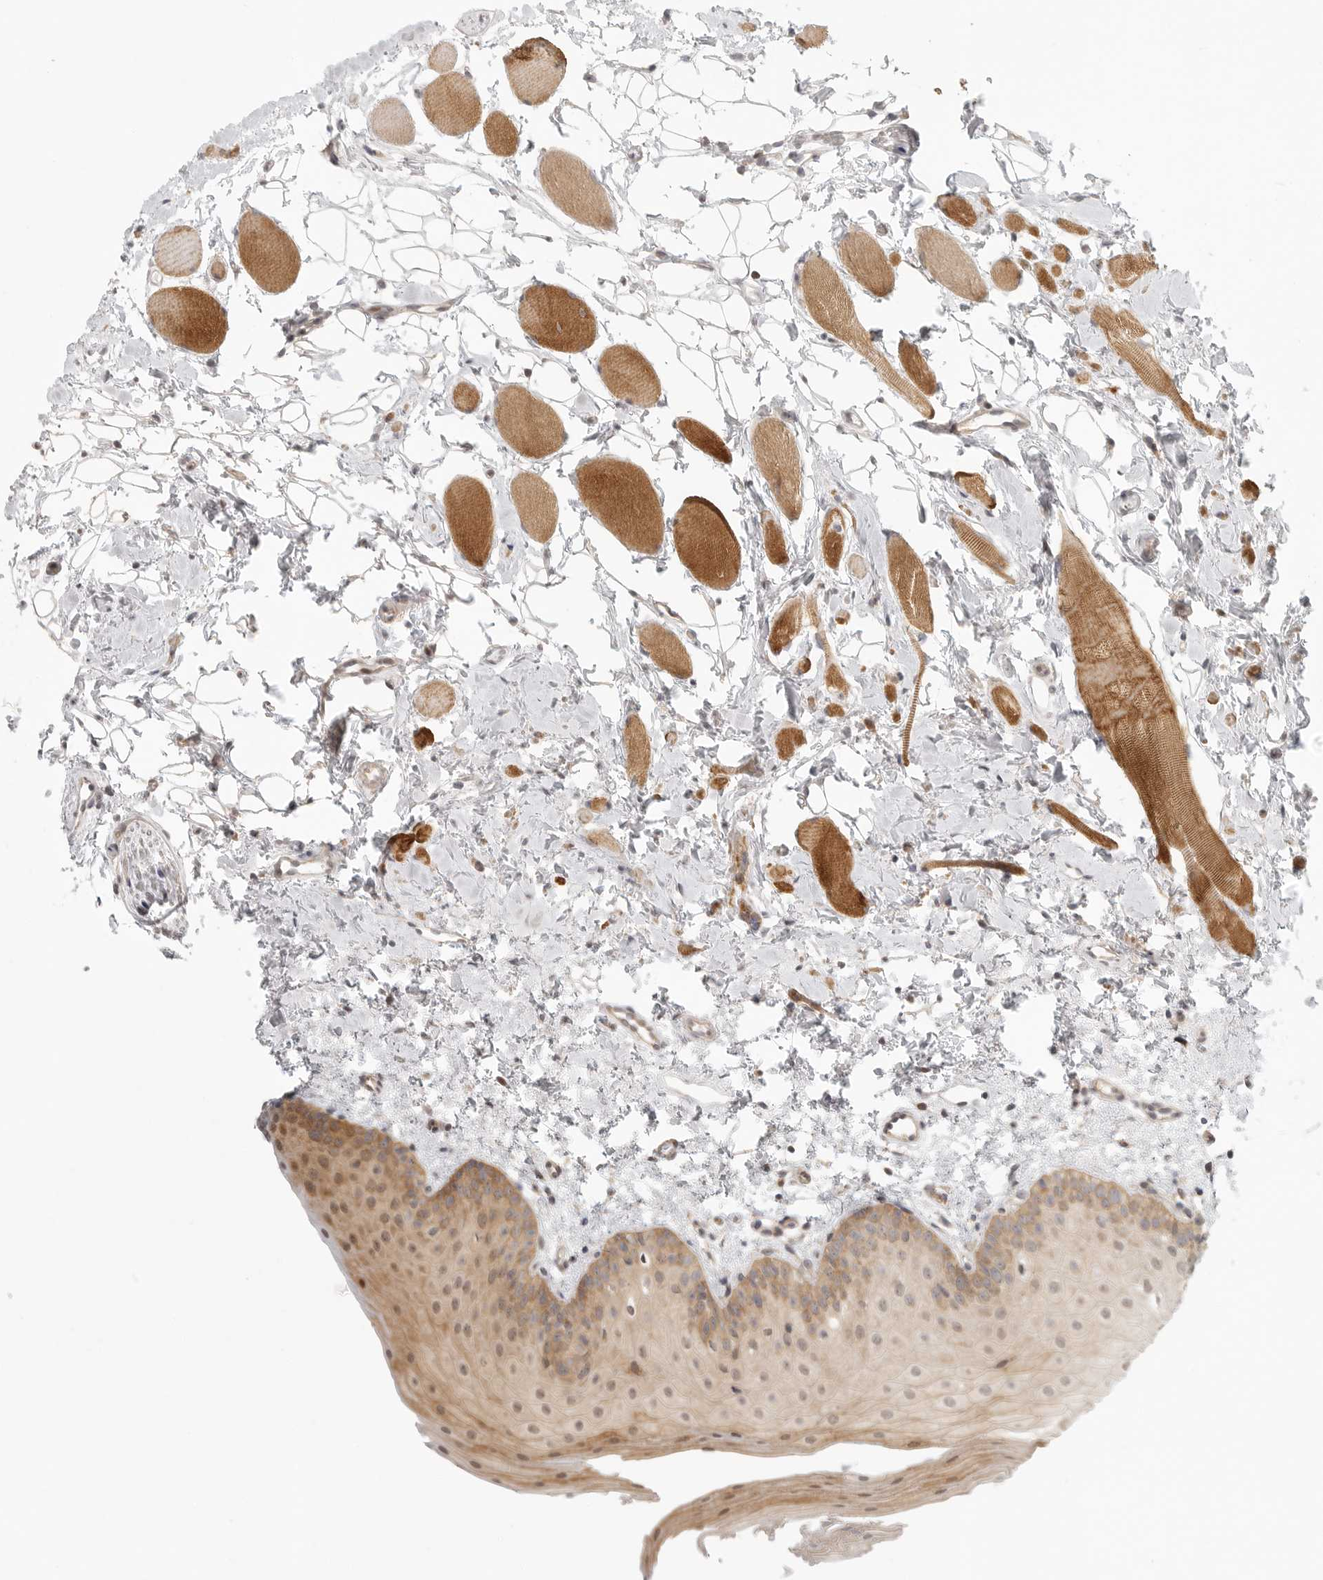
{"staining": {"intensity": "moderate", "quantity": ">75%", "location": "cytoplasmic/membranous,nuclear"}, "tissue": "oral mucosa", "cell_type": "Squamous epithelial cells", "image_type": "normal", "snomed": [{"axis": "morphology", "description": "Normal tissue, NOS"}, {"axis": "topography", "description": "Oral tissue"}], "caption": "Squamous epithelial cells exhibit medium levels of moderate cytoplasmic/membranous,nuclear positivity in approximately >75% of cells in unremarkable human oral mucosa. The staining was performed using DAB, with brown indicating positive protein expression. Nuclei are stained blue with hematoxylin.", "gene": "HDAC6", "patient": {"sex": "male", "age": 28}}